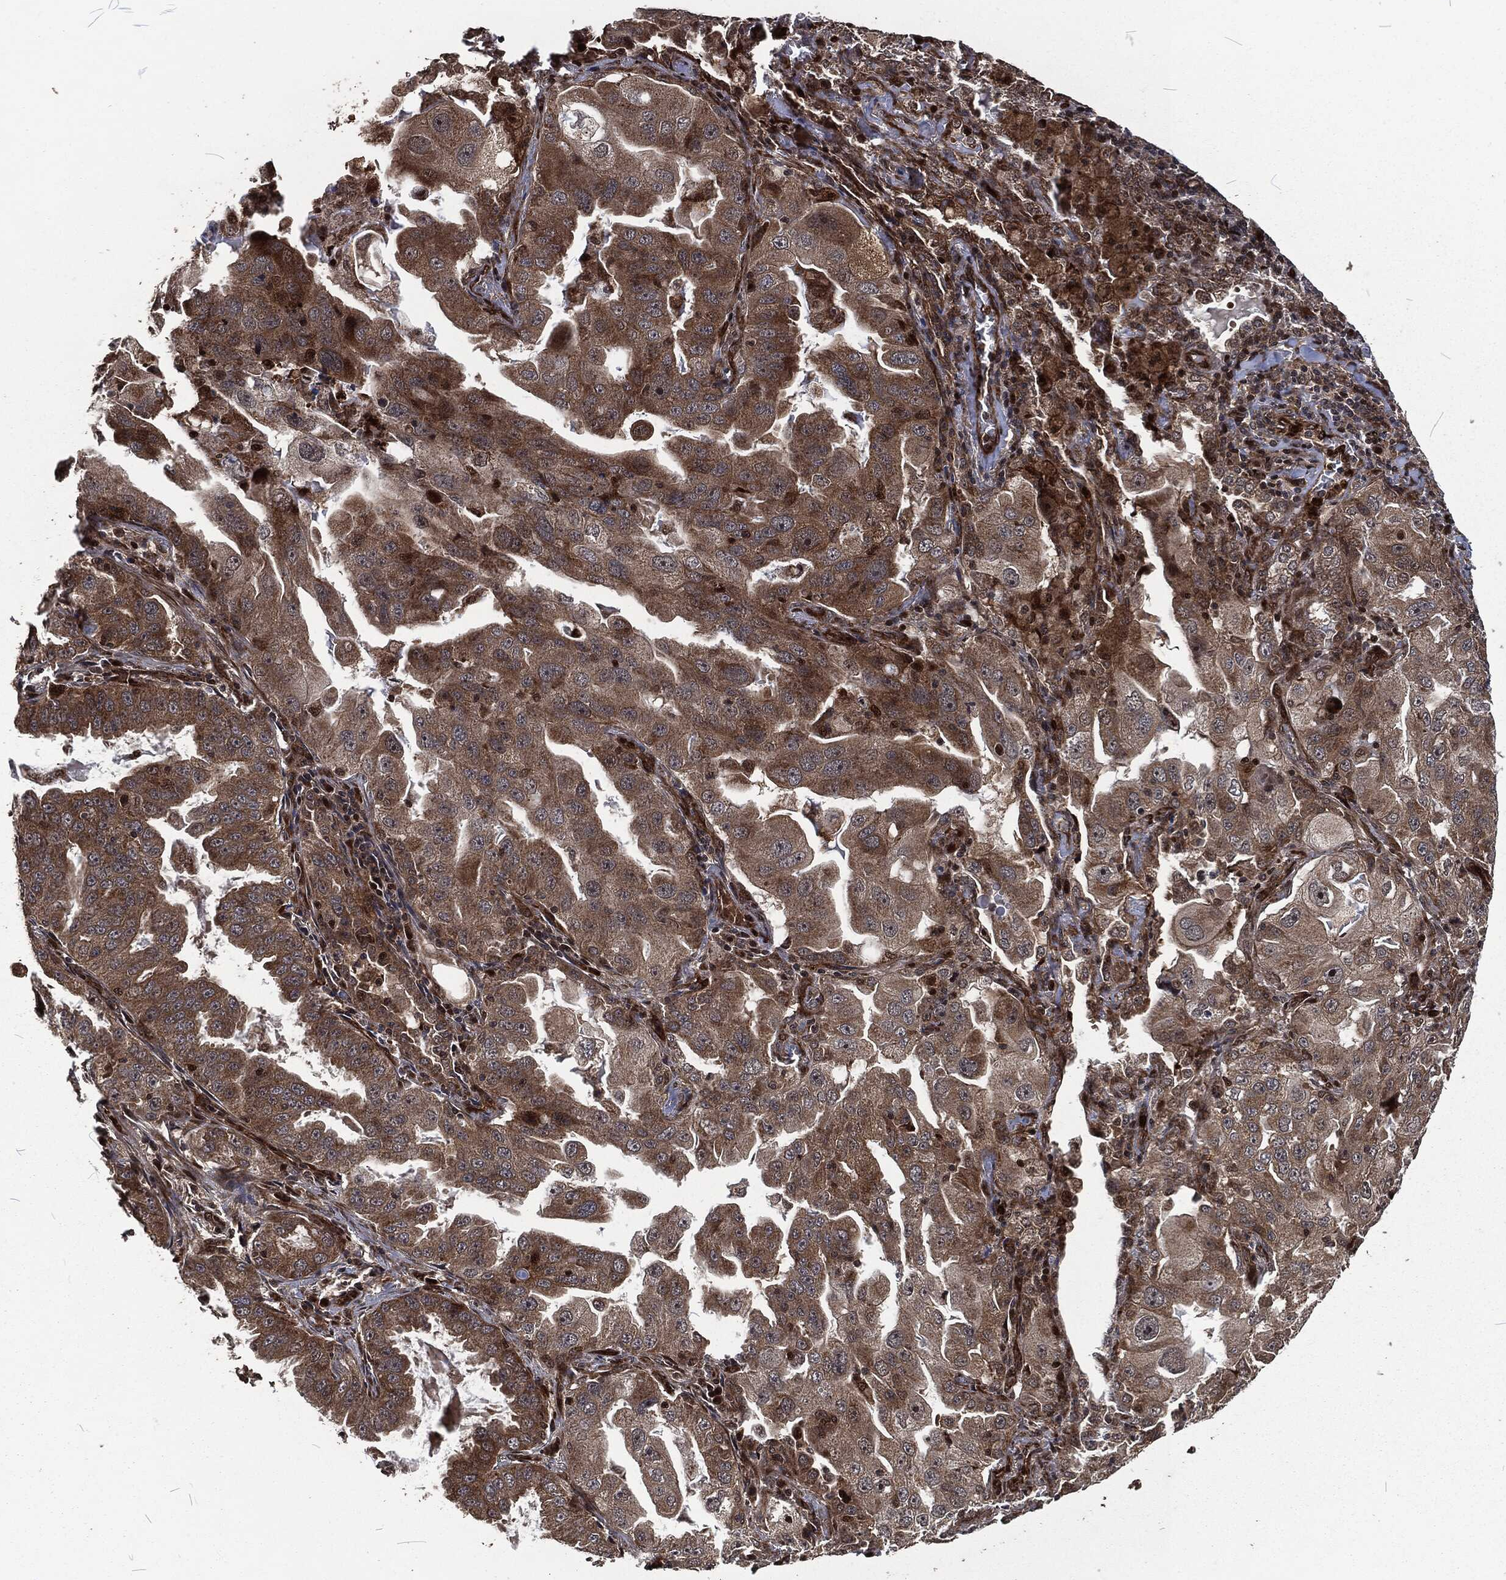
{"staining": {"intensity": "moderate", "quantity": "25%-75%", "location": "cytoplasmic/membranous"}, "tissue": "lung cancer", "cell_type": "Tumor cells", "image_type": "cancer", "snomed": [{"axis": "morphology", "description": "Adenocarcinoma, NOS"}, {"axis": "topography", "description": "Lung"}], "caption": "Lung adenocarcinoma stained for a protein displays moderate cytoplasmic/membranous positivity in tumor cells.", "gene": "CMPK2", "patient": {"sex": "female", "age": 61}}